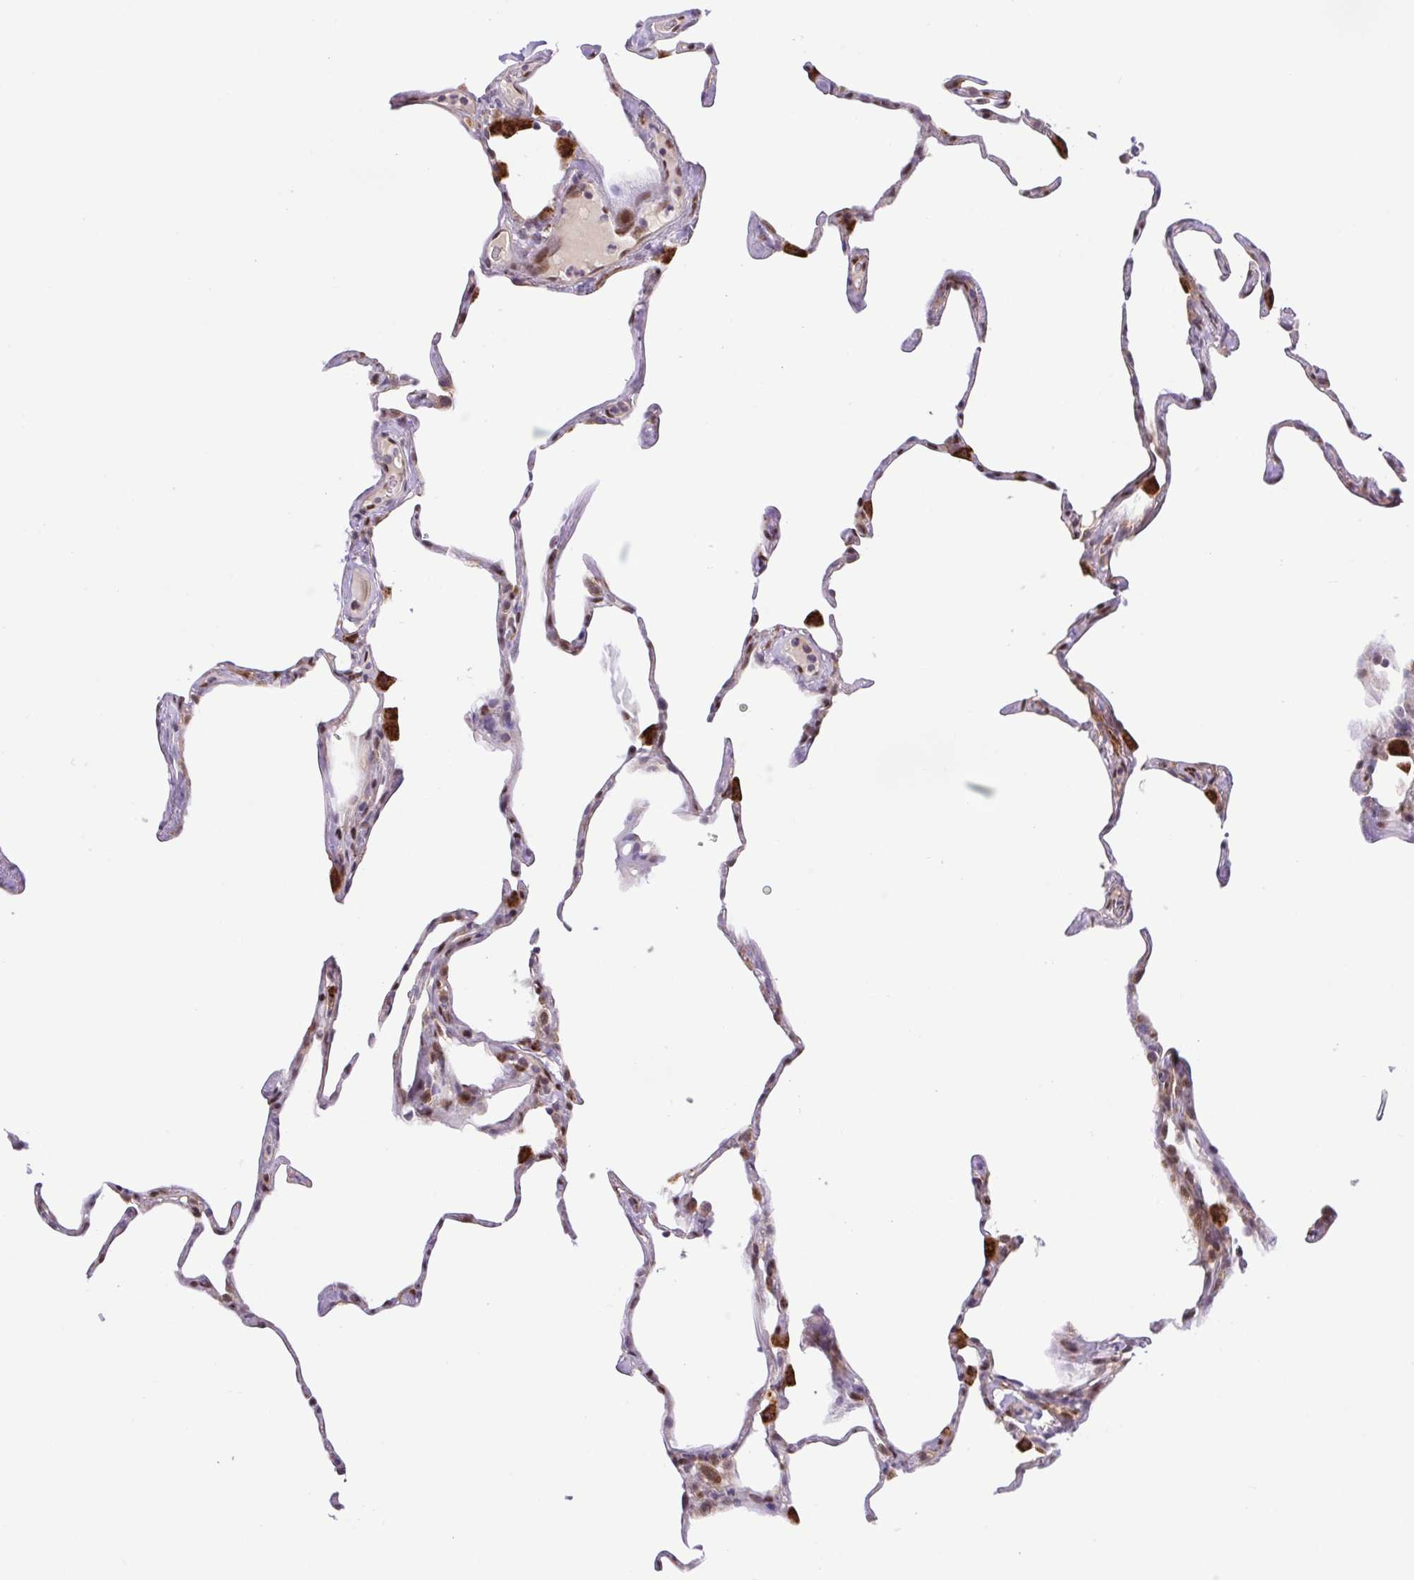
{"staining": {"intensity": "moderate", "quantity": "25%-75%", "location": "nuclear"}, "tissue": "lung", "cell_type": "Alveolar cells", "image_type": "normal", "snomed": [{"axis": "morphology", "description": "Normal tissue, NOS"}, {"axis": "topography", "description": "Lung"}], "caption": "Immunohistochemistry (IHC) of benign human lung demonstrates medium levels of moderate nuclear staining in approximately 25%-75% of alveolar cells. Using DAB (3,3'-diaminobenzidine) (brown) and hematoxylin (blue) stains, captured at high magnification using brightfield microscopy.", "gene": "ERG", "patient": {"sex": "male", "age": 65}}